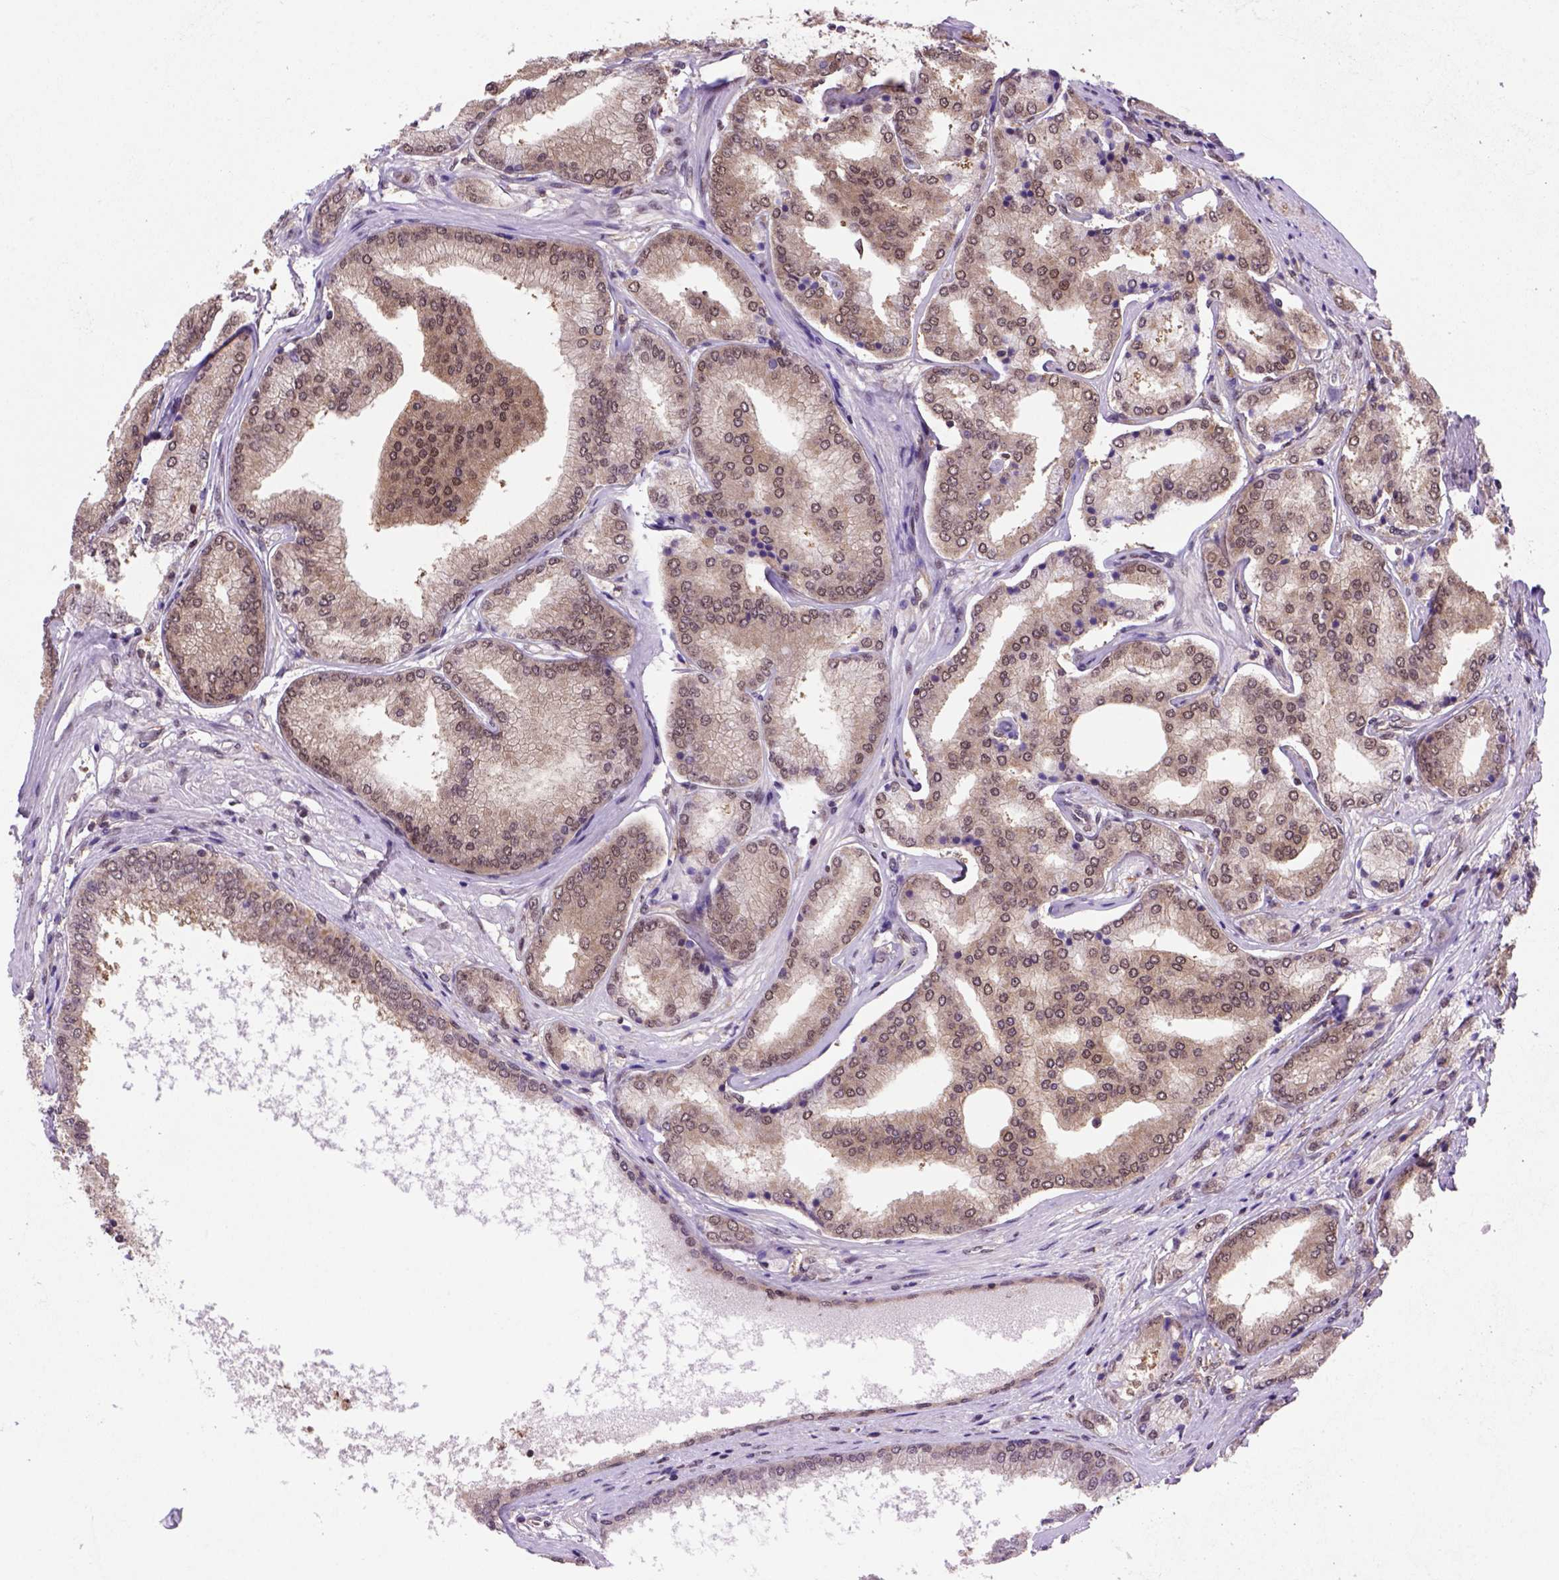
{"staining": {"intensity": "moderate", "quantity": ">75%", "location": "cytoplasmic/membranous,nuclear"}, "tissue": "prostate cancer", "cell_type": "Tumor cells", "image_type": "cancer", "snomed": [{"axis": "morphology", "description": "Adenocarcinoma, NOS"}, {"axis": "topography", "description": "Prostate"}], "caption": "A medium amount of moderate cytoplasmic/membranous and nuclear staining is appreciated in approximately >75% of tumor cells in prostate cancer tissue.", "gene": "PSMC2", "patient": {"sex": "male", "age": 63}}